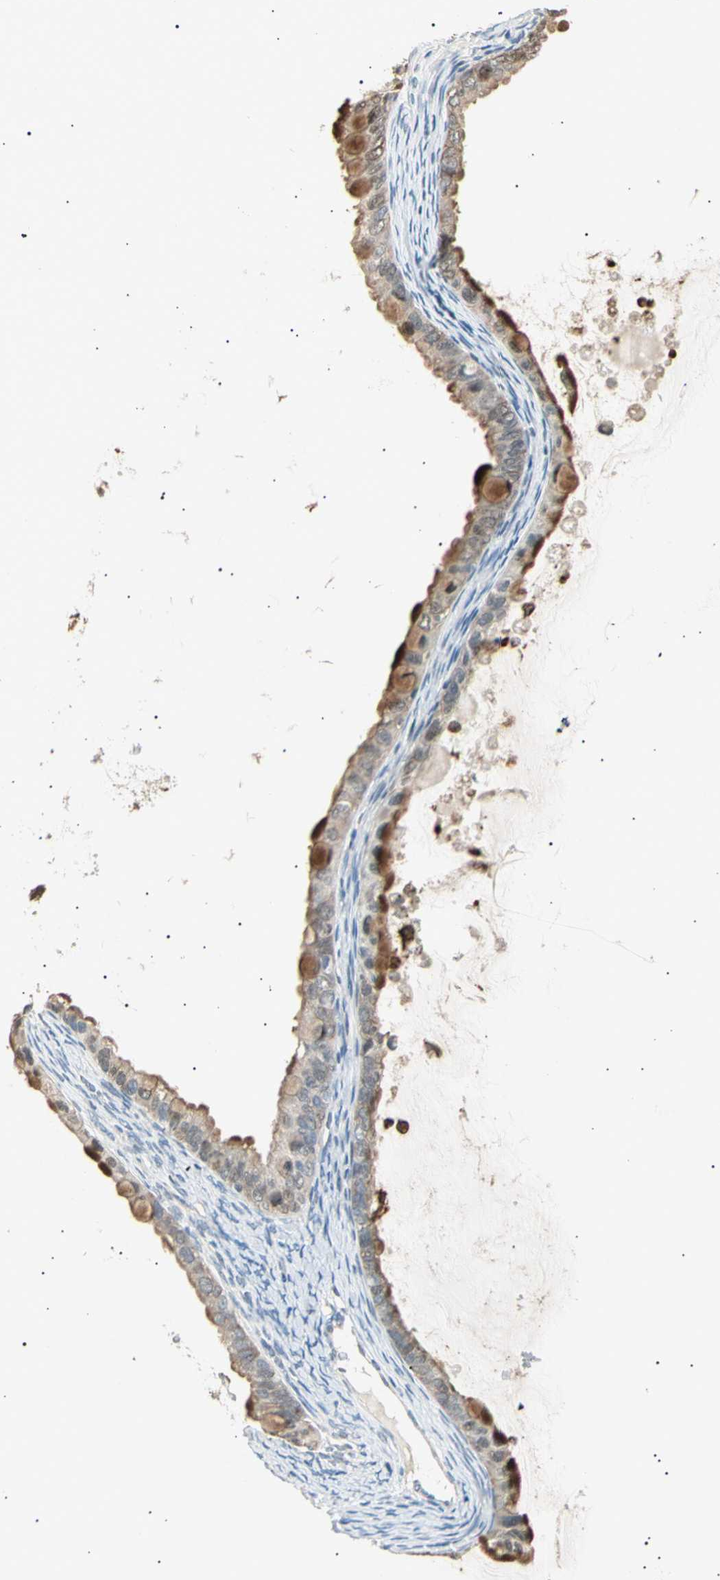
{"staining": {"intensity": "moderate", "quantity": ">75%", "location": "cytoplasmic/membranous"}, "tissue": "ovarian cancer", "cell_type": "Tumor cells", "image_type": "cancer", "snomed": [{"axis": "morphology", "description": "Cystadenocarcinoma, mucinous, NOS"}, {"axis": "topography", "description": "Ovary"}], "caption": "Immunohistochemical staining of ovarian mucinous cystadenocarcinoma reveals moderate cytoplasmic/membranous protein expression in approximately >75% of tumor cells.", "gene": "LHPP", "patient": {"sex": "female", "age": 80}}